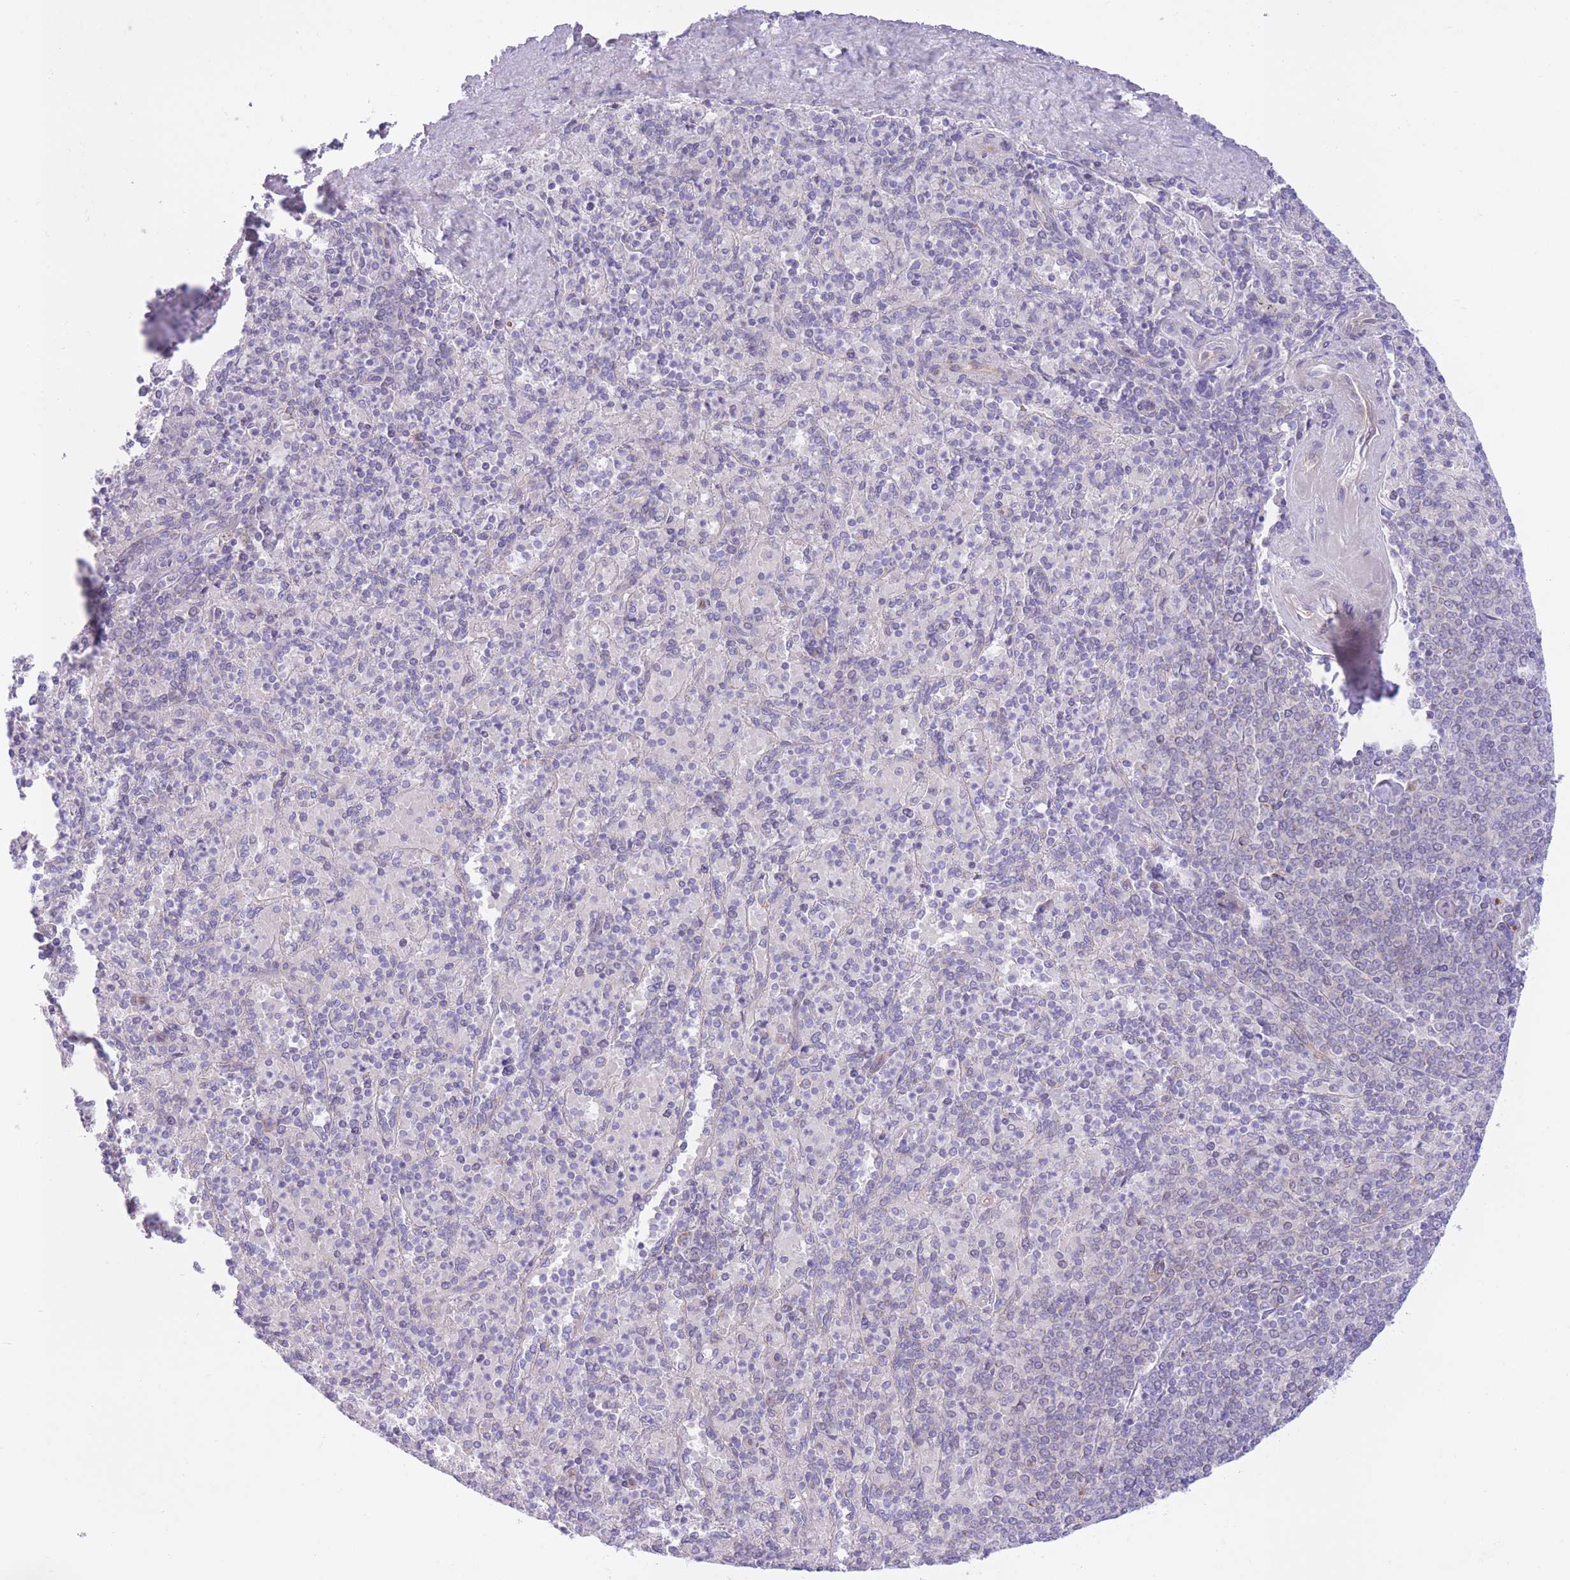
{"staining": {"intensity": "negative", "quantity": "none", "location": "none"}, "tissue": "spleen", "cell_type": "Cells in red pulp", "image_type": "normal", "snomed": [{"axis": "morphology", "description": "Normal tissue, NOS"}, {"axis": "topography", "description": "Spleen"}], "caption": "Benign spleen was stained to show a protein in brown. There is no significant positivity in cells in red pulp. (Stains: DAB (3,3'-diaminobenzidine) immunohistochemistry with hematoxylin counter stain, Microscopy: brightfield microscopy at high magnification).", "gene": "MRPS31", "patient": {"sex": "male", "age": 82}}